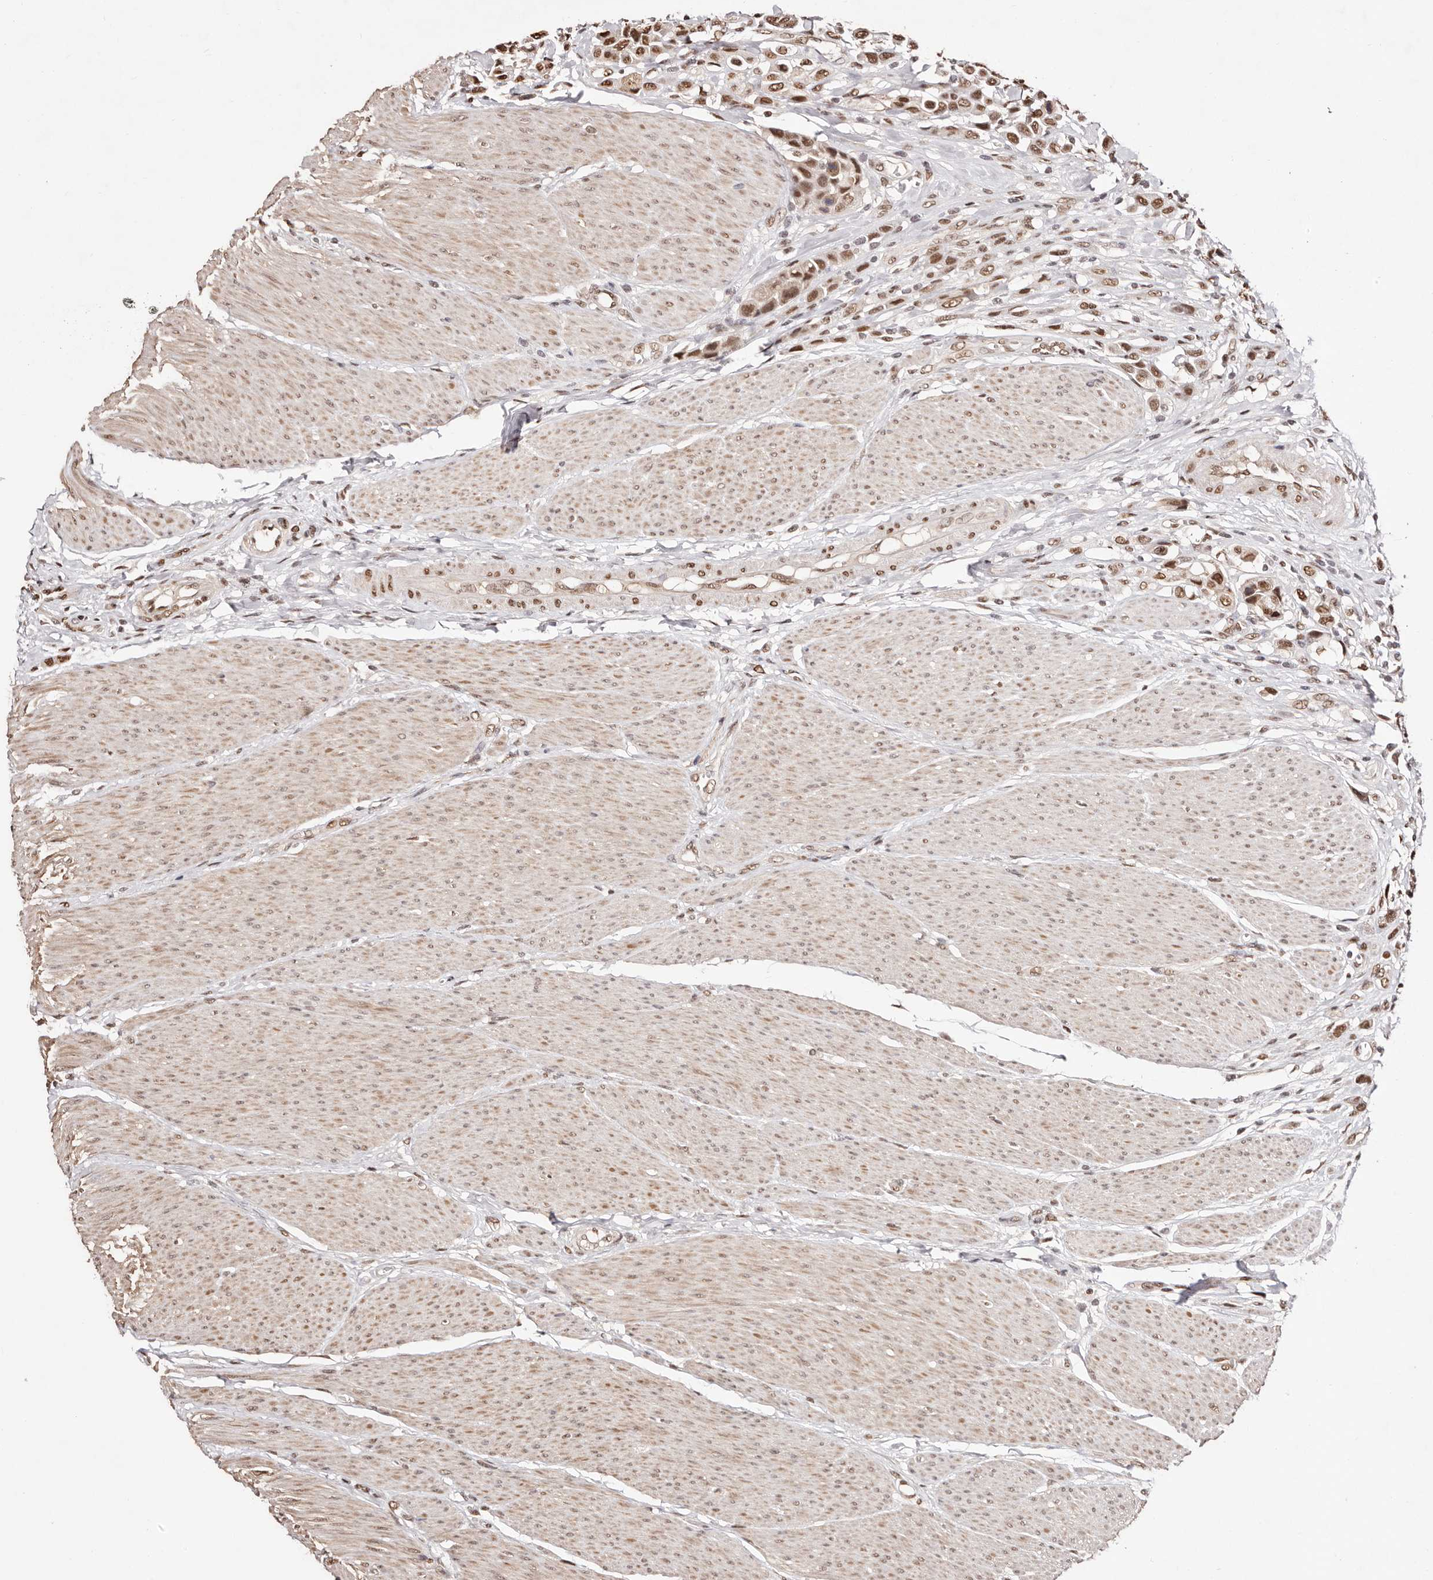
{"staining": {"intensity": "moderate", "quantity": ">75%", "location": "nuclear"}, "tissue": "urothelial cancer", "cell_type": "Tumor cells", "image_type": "cancer", "snomed": [{"axis": "morphology", "description": "Urothelial carcinoma, High grade"}, {"axis": "topography", "description": "Urinary bladder"}], "caption": "High-magnification brightfield microscopy of urothelial carcinoma (high-grade) stained with DAB (3,3'-diaminobenzidine) (brown) and counterstained with hematoxylin (blue). tumor cells exhibit moderate nuclear staining is identified in approximately>75% of cells.", "gene": "BICRAL", "patient": {"sex": "male", "age": 50}}